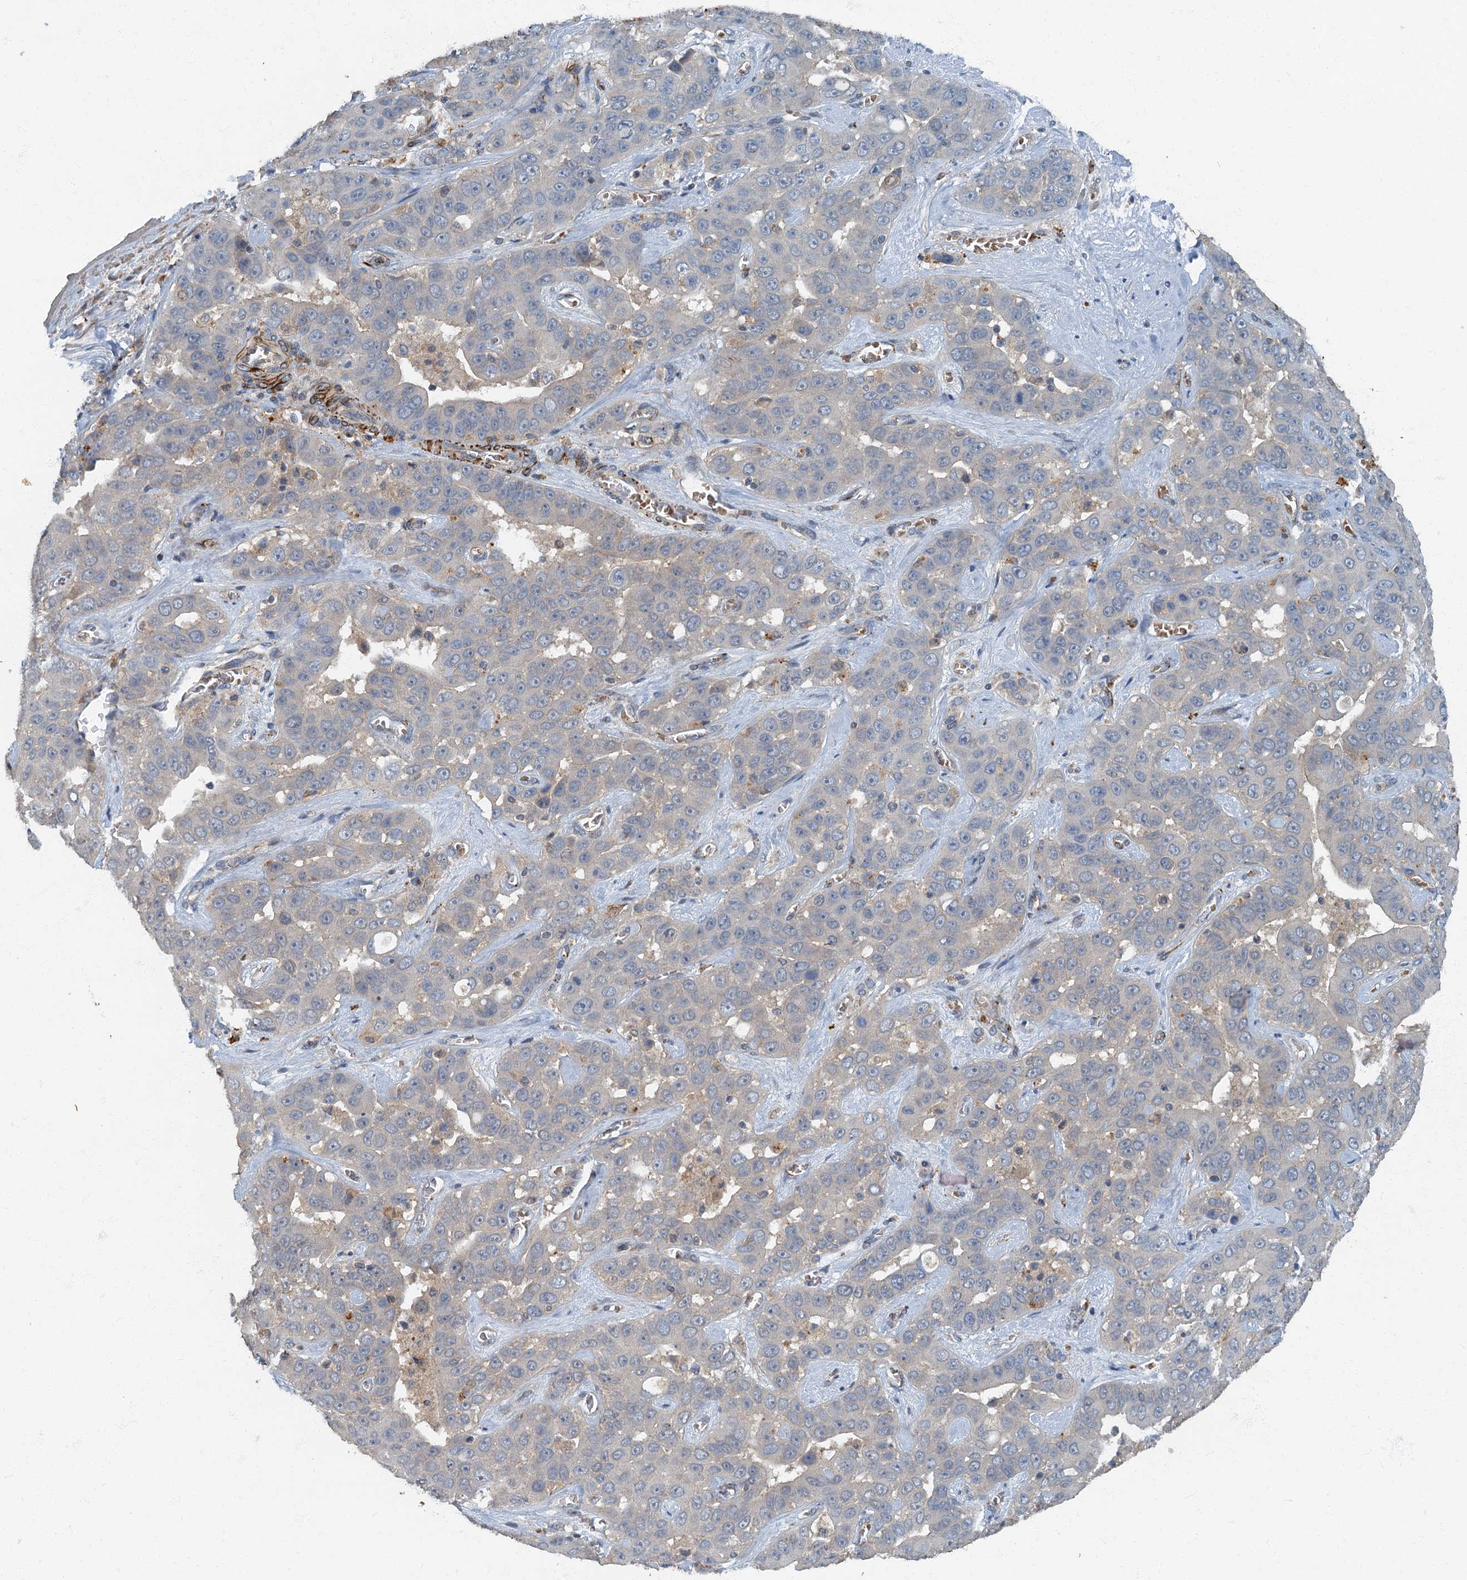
{"staining": {"intensity": "negative", "quantity": "none", "location": "none"}, "tissue": "liver cancer", "cell_type": "Tumor cells", "image_type": "cancer", "snomed": [{"axis": "morphology", "description": "Cholangiocarcinoma"}, {"axis": "topography", "description": "Liver"}], "caption": "The histopathology image reveals no staining of tumor cells in liver cholangiocarcinoma. (Brightfield microscopy of DAB (3,3'-diaminobenzidine) immunohistochemistry (IHC) at high magnification).", "gene": "ARL11", "patient": {"sex": "female", "age": 52}}